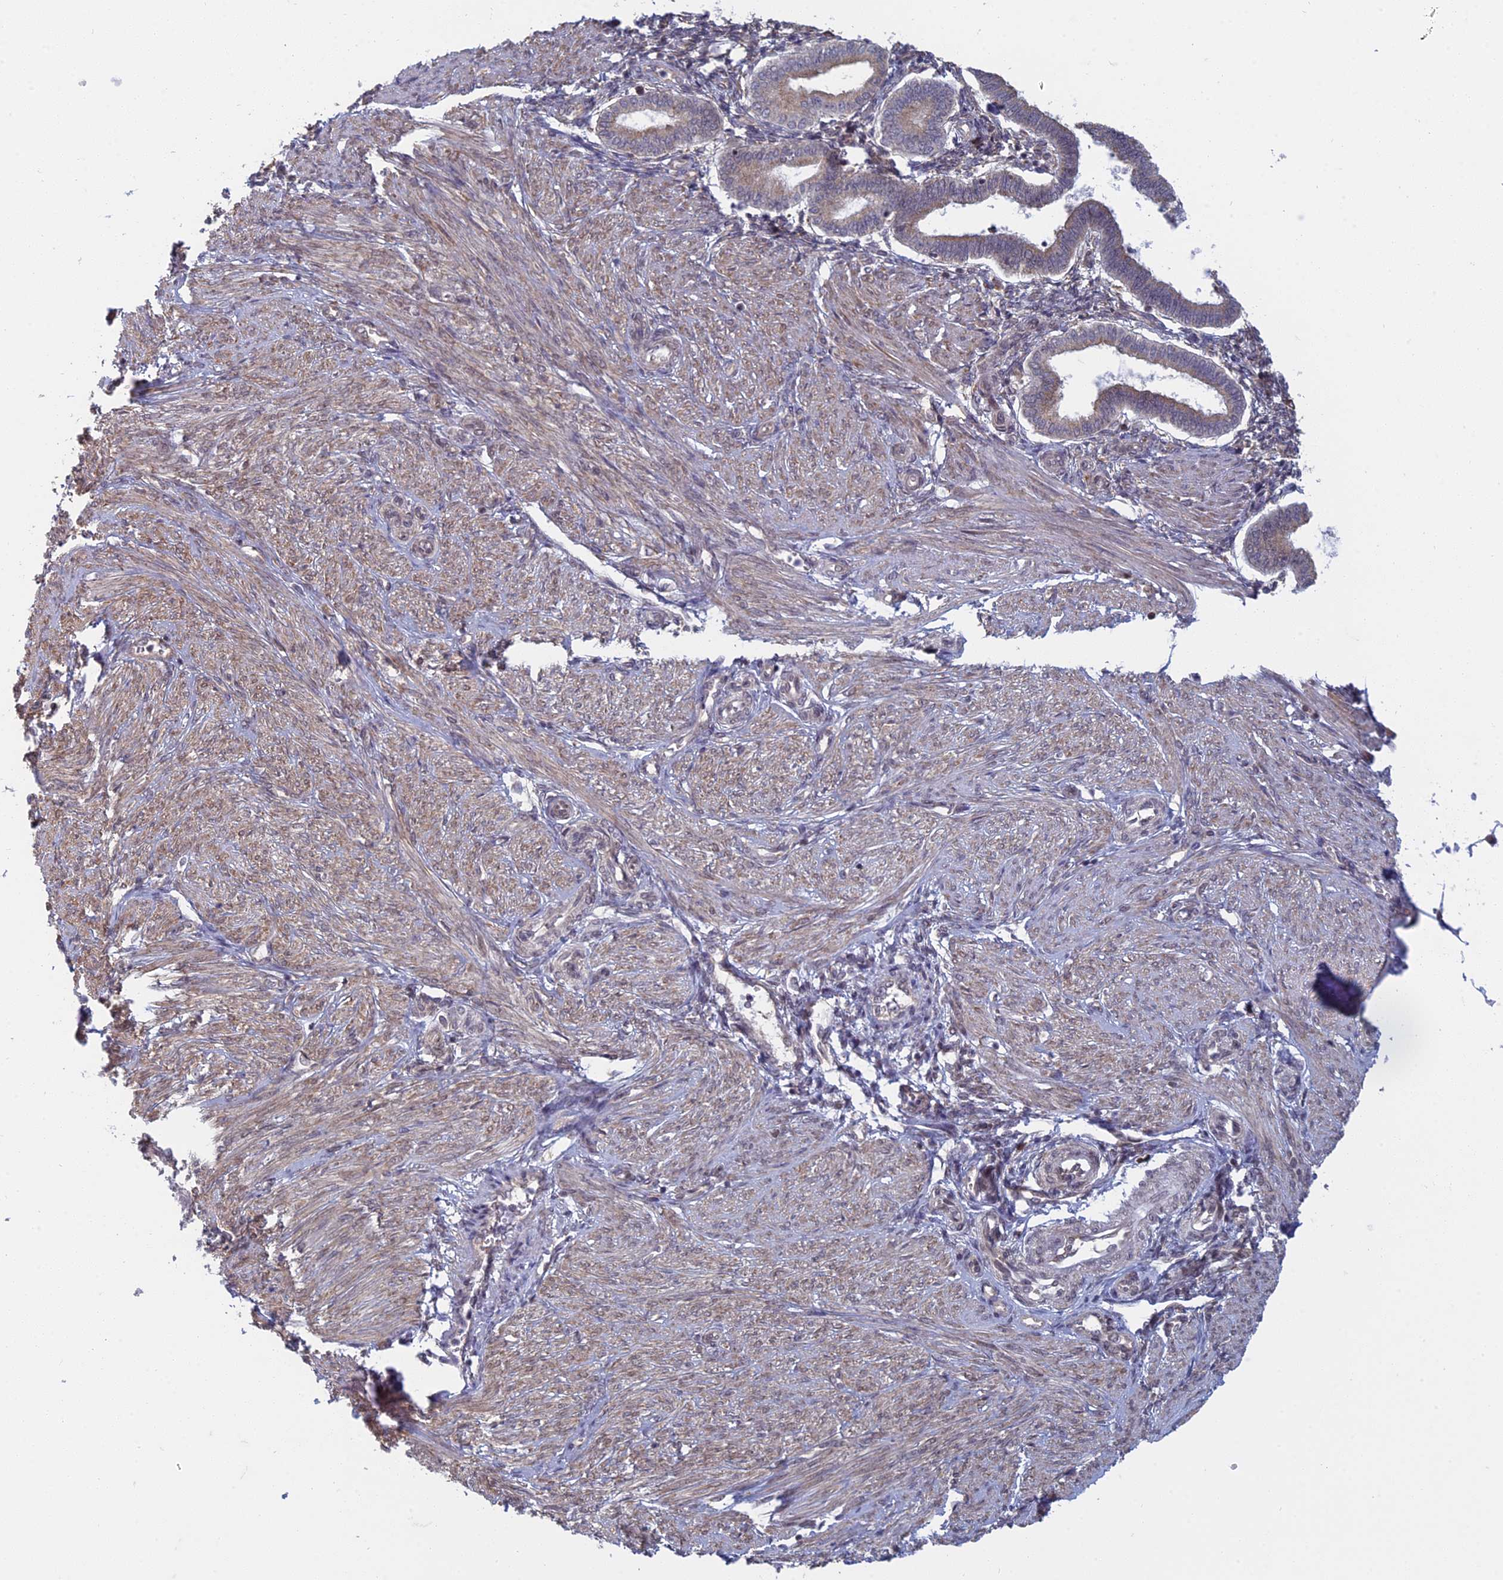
{"staining": {"intensity": "weak", "quantity": "25%-75%", "location": "cytoplasmic/membranous"}, "tissue": "endometrium", "cell_type": "Cells in endometrial stroma", "image_type": "normal", "snomed": [{"axis": "morphology", "description": "Normal tissue, NOS"}, {"axis": "topography", "description": "Endometrium"}], "caption": "Immunohistochemical staining of normal human endometrium reveals 25%-75% levels of weak cytoplasmic/membranous protein expression in approximately 25%-75% of cells in endometrial stroma. (DAB IHC, brown staining for protein, blue staining for nuclei).", "gene": "RPS19BP1", "patient": {"sex": "female", "age": 24}}